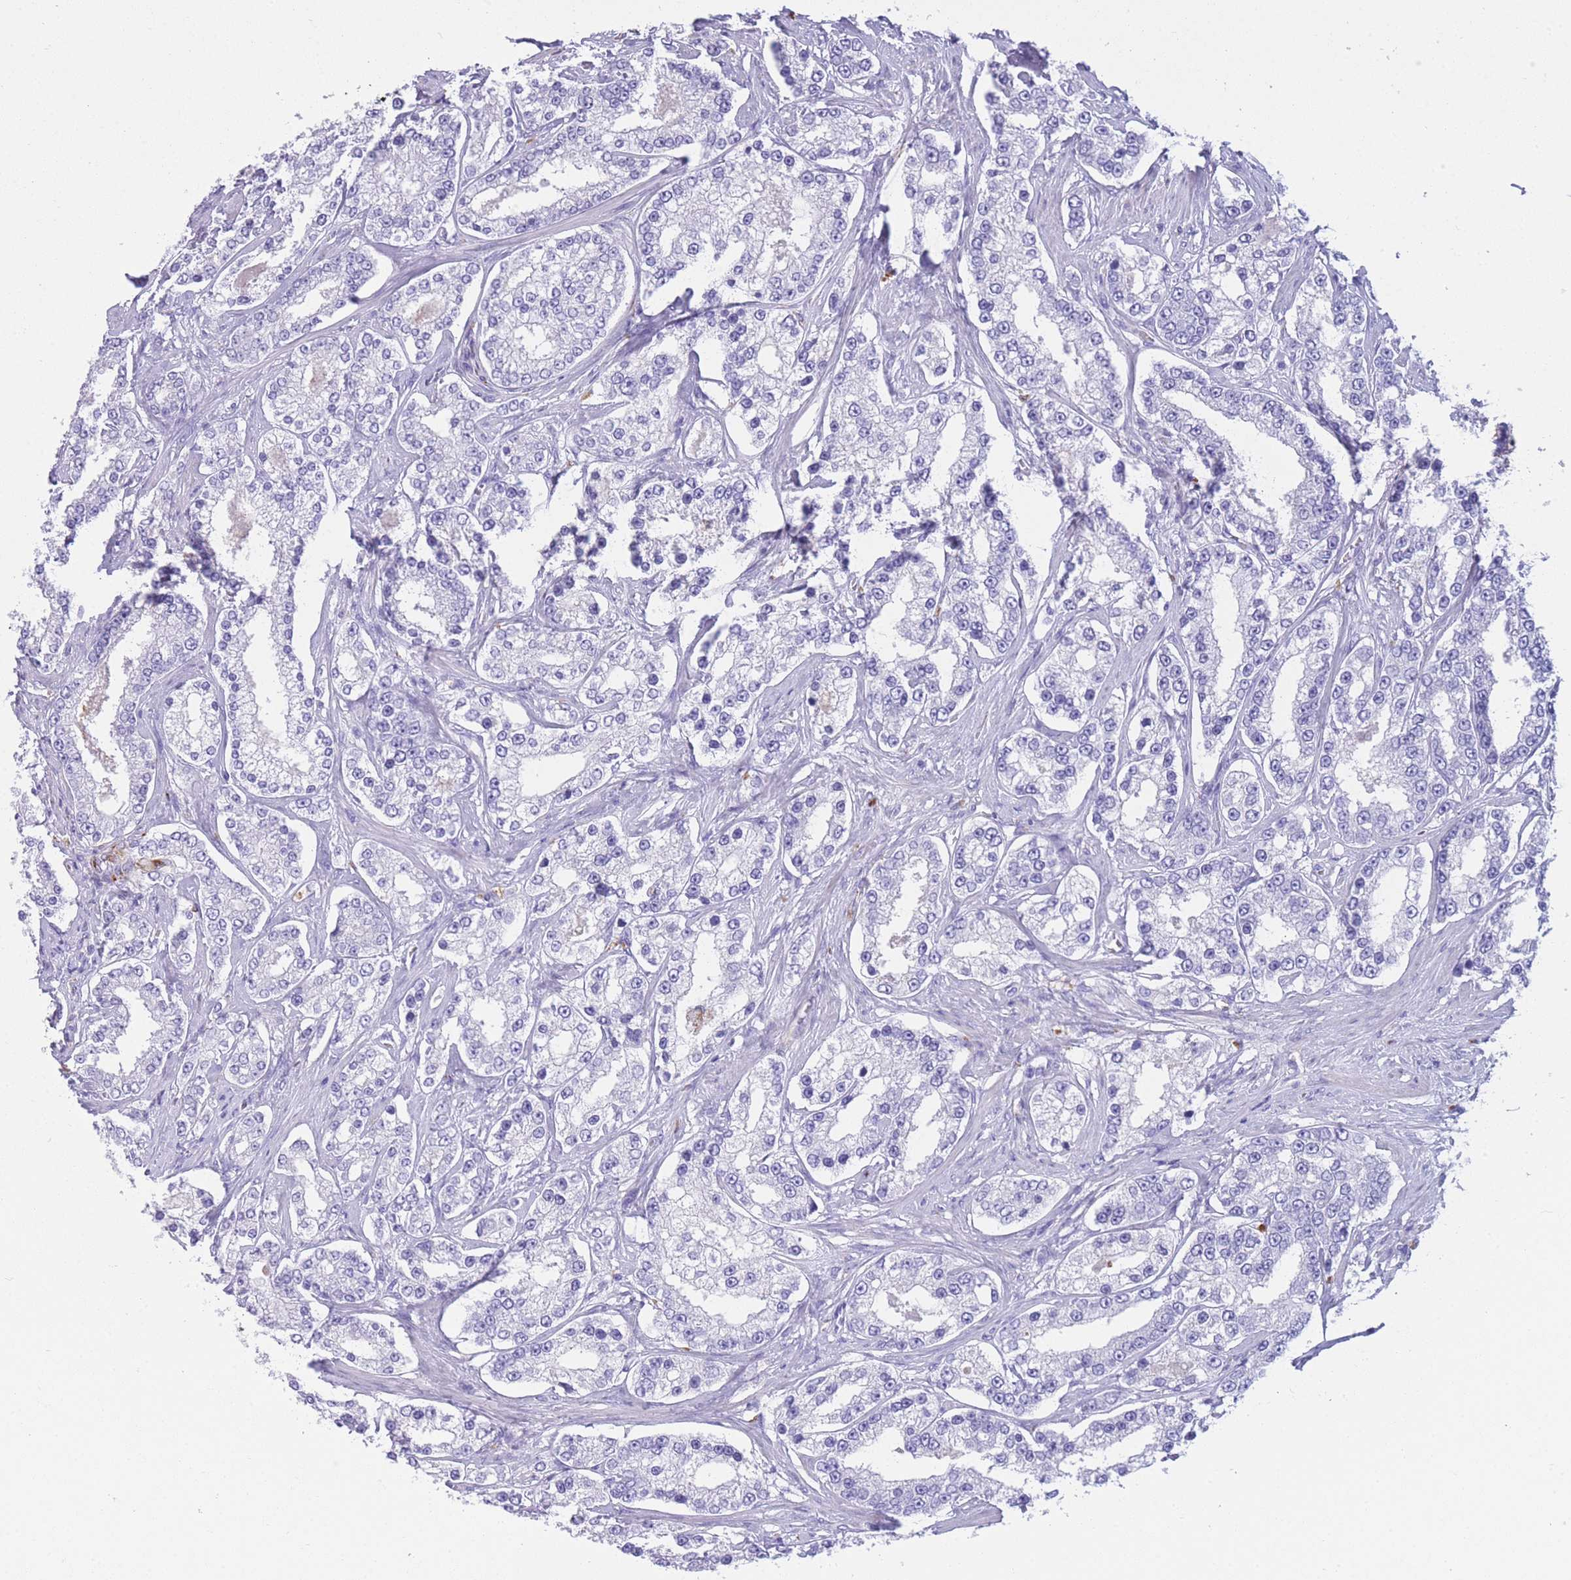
{"staining": {"intensity": "negative", "quantity": "none", "location": "none"}, "tissue": "prostate cancer", "cell_type": "Tumor cells", "image_type": "cancer", "snomed": [{"axis": "morphology", "description": "Normal tissue, NOS"}, {"axis": "morphology", "description": "Adenocarcinoma, High grade"}, {"axis": "topography", "description": "Prostate"}], "caption": "Photomicrograph shows no protein staining in tumor cells of prostate cancer (adenocarcinoma (high-grade)) tissue.", "gene": "PLBD1", "patient": {"sex": "male", "age": 83}}